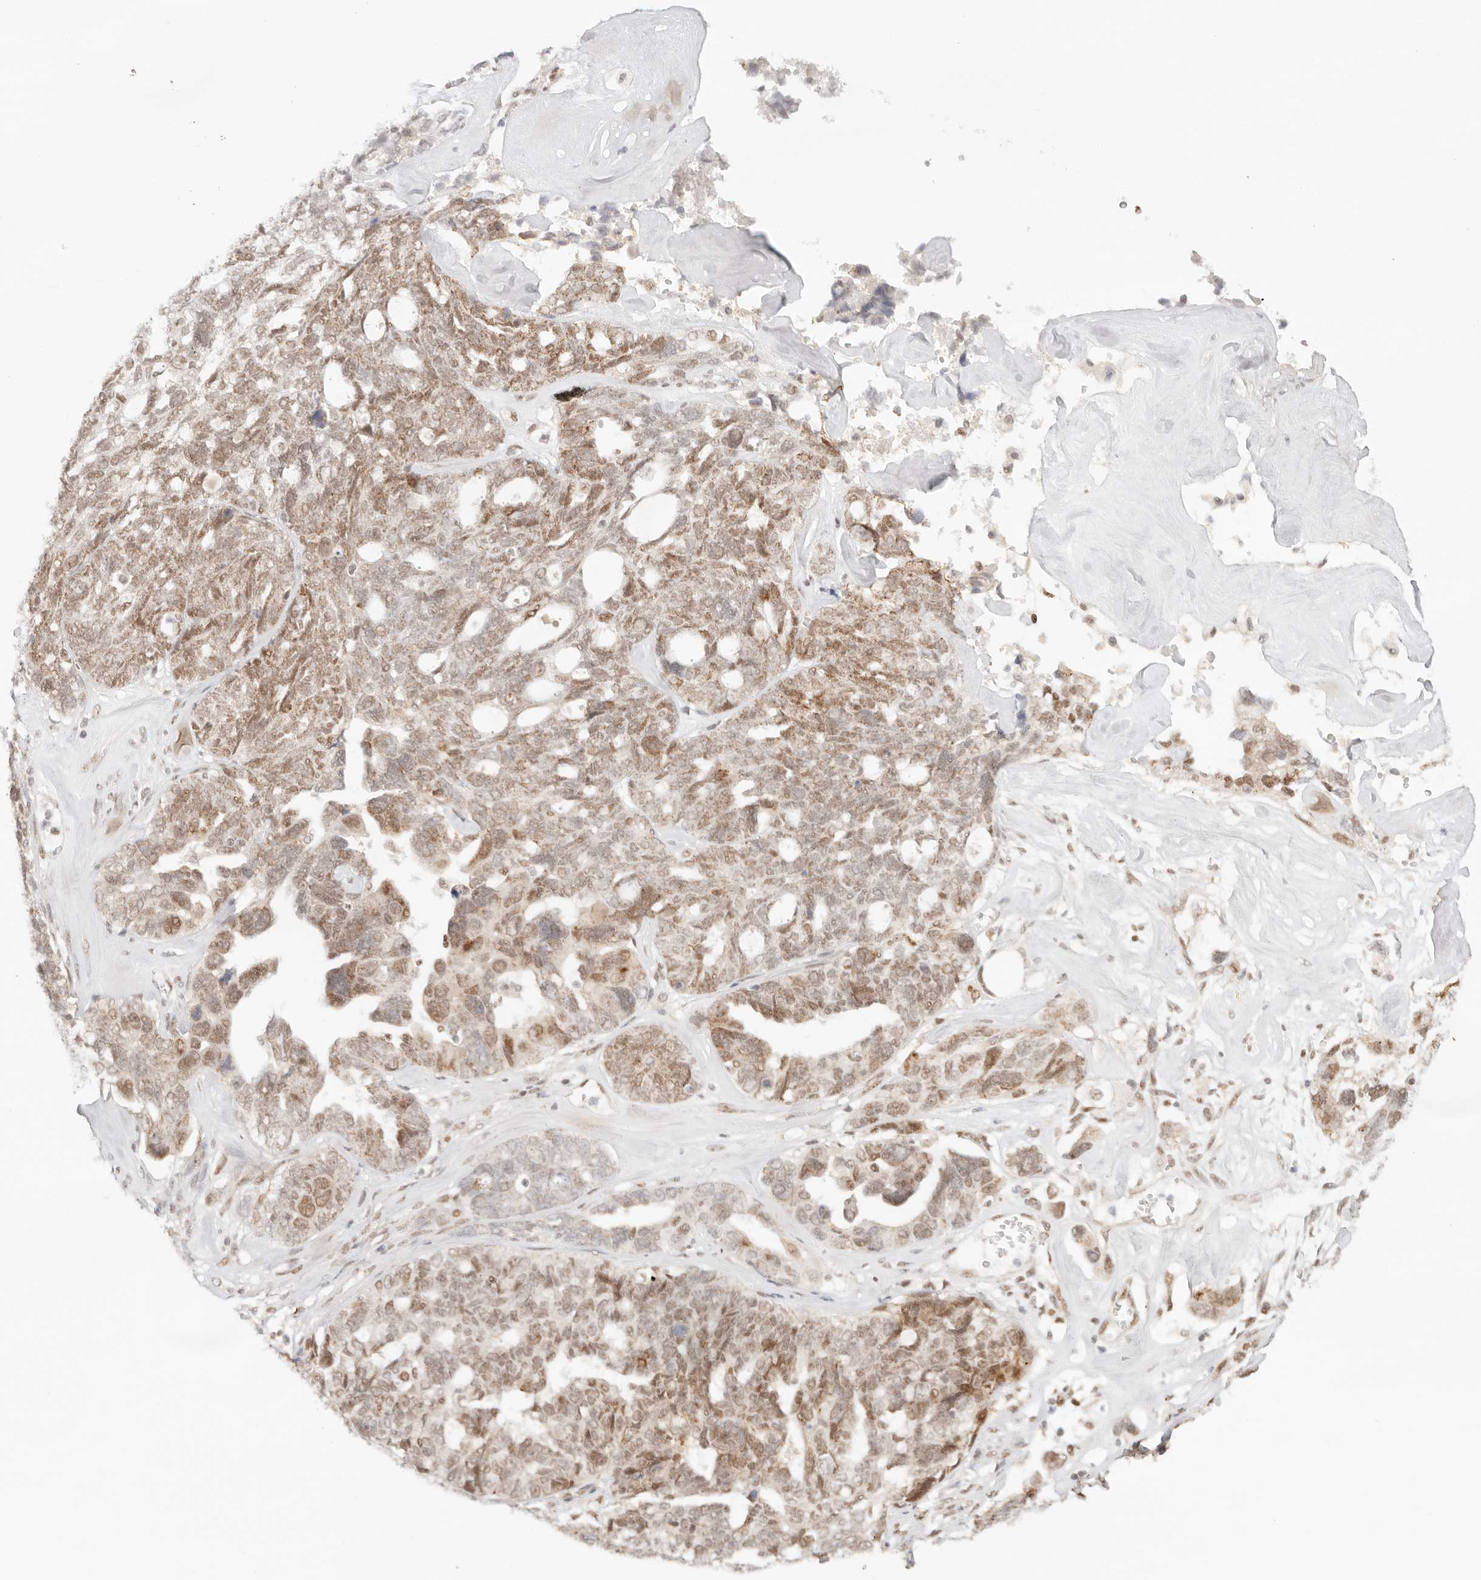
{"staining": {"intensity": "moderate", "quantity": ">75%", "location": "nuclear"}, "tissue": "ovarian cancer", "cell_type": "Tumor cells", "image_type": "cancer", "snomed": [{"axis": "morphology", "description": "Cystadenocarcinoma, serous, NOS"}, {"axis": "topography", "description": "Ovary"}], "caption": "Ovarian serous cystadenocarcinoma stained with a protein marker displays moderate staining in tumor cells.", "gene": "GTF2E2", "patient": {"sex": "female", "age": 79}}